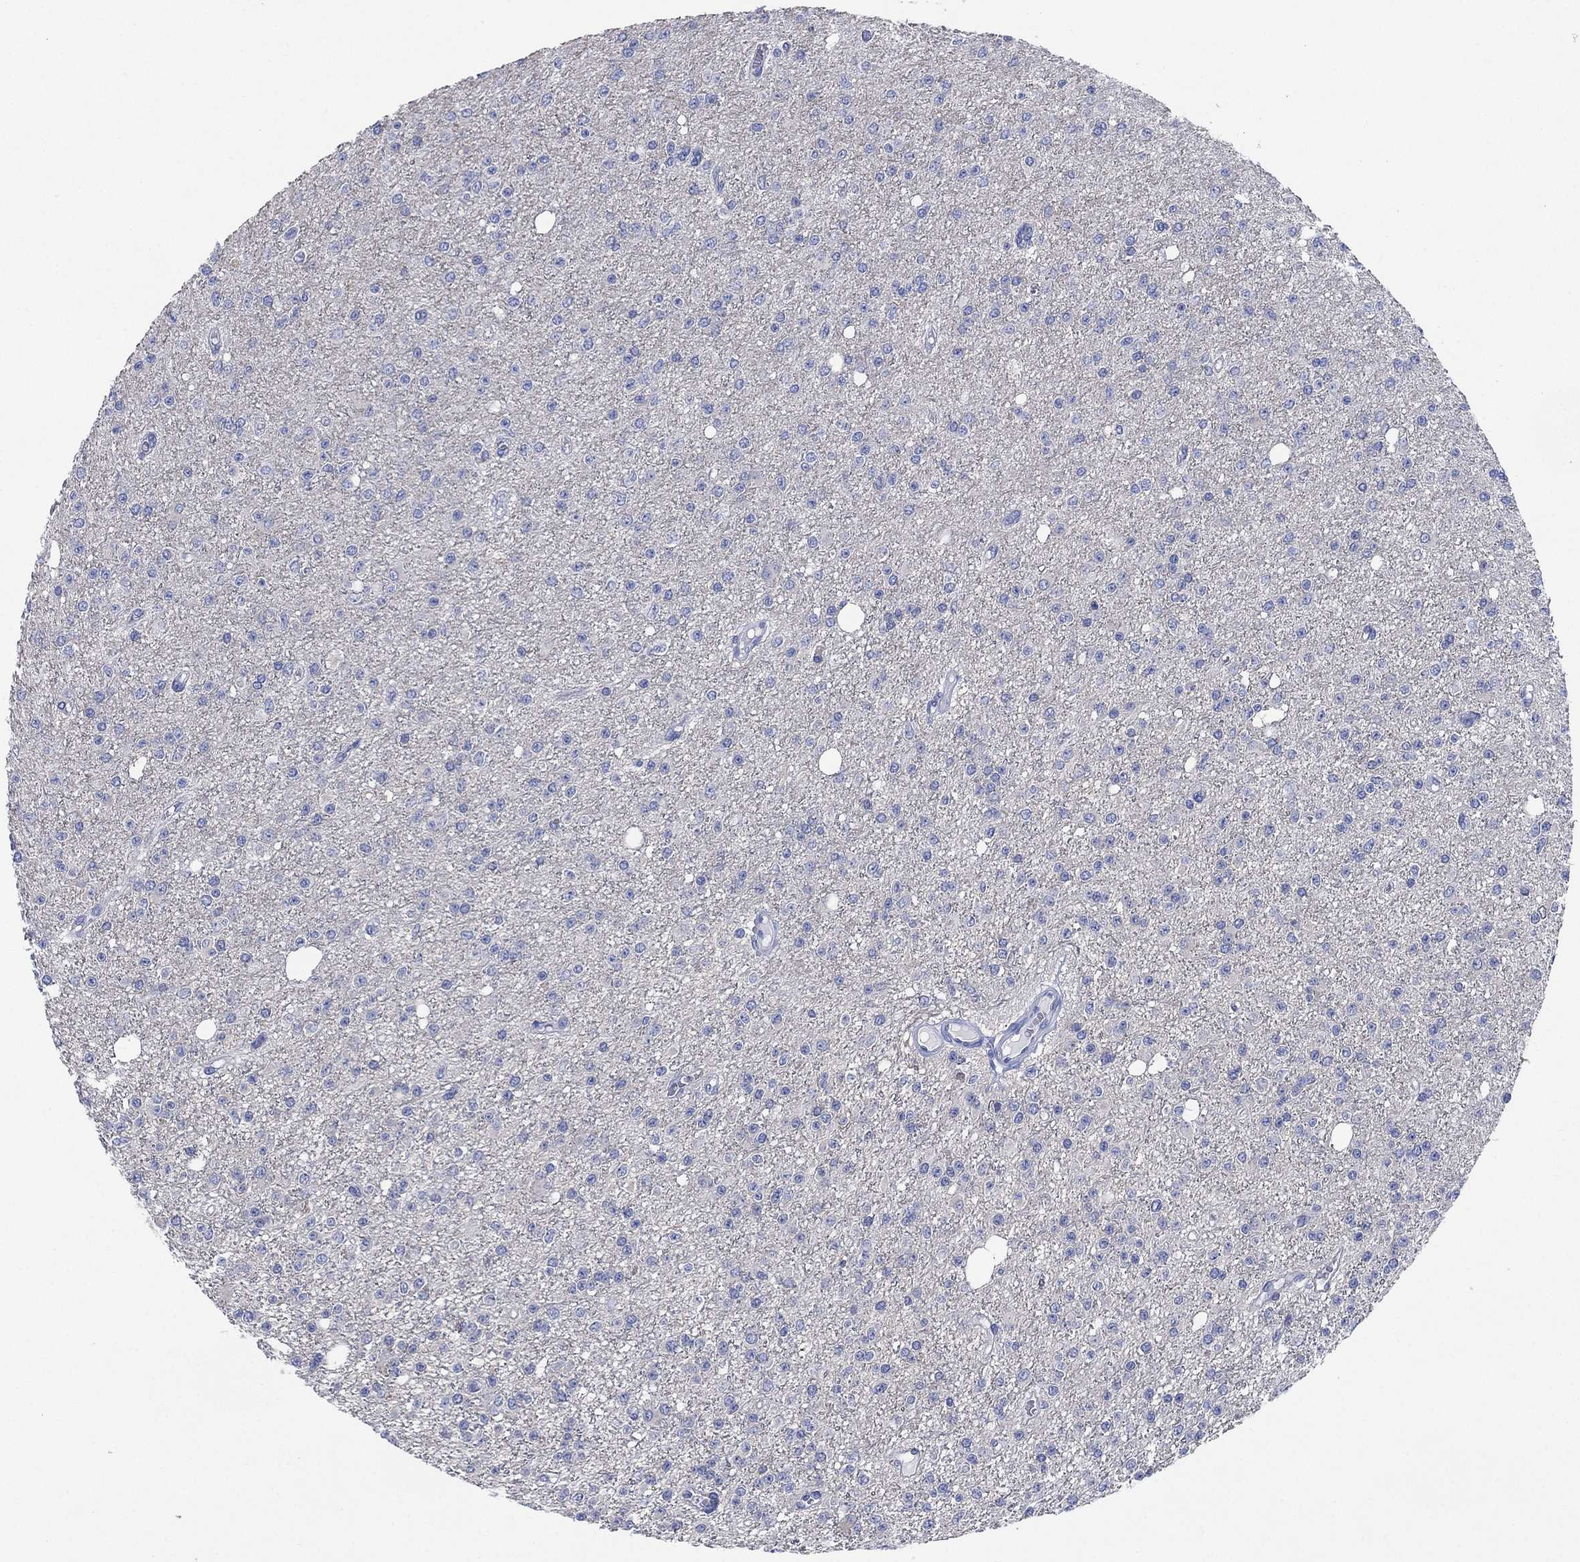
{"staining": {"intensity": "negative", "quantity": "none", "location": "none"}, "tissue": "glioma", "cell_type": "Tumor cells", "image_type": "cancer", "snomed": [{"axis": "morphology", "description": "Glioma, malignant, Low grade"}, {"axis": "topography", "description": "Brain"}], "caption": "High magnification brightfield microscopy of malignant low-grade glioma stained with DAB (brown) and counterstained with hematoxylin (blue): tumor cells show no significant positivity.", "gene": "CHRNA3", "patient": {"sex": "female", "age": 45}}